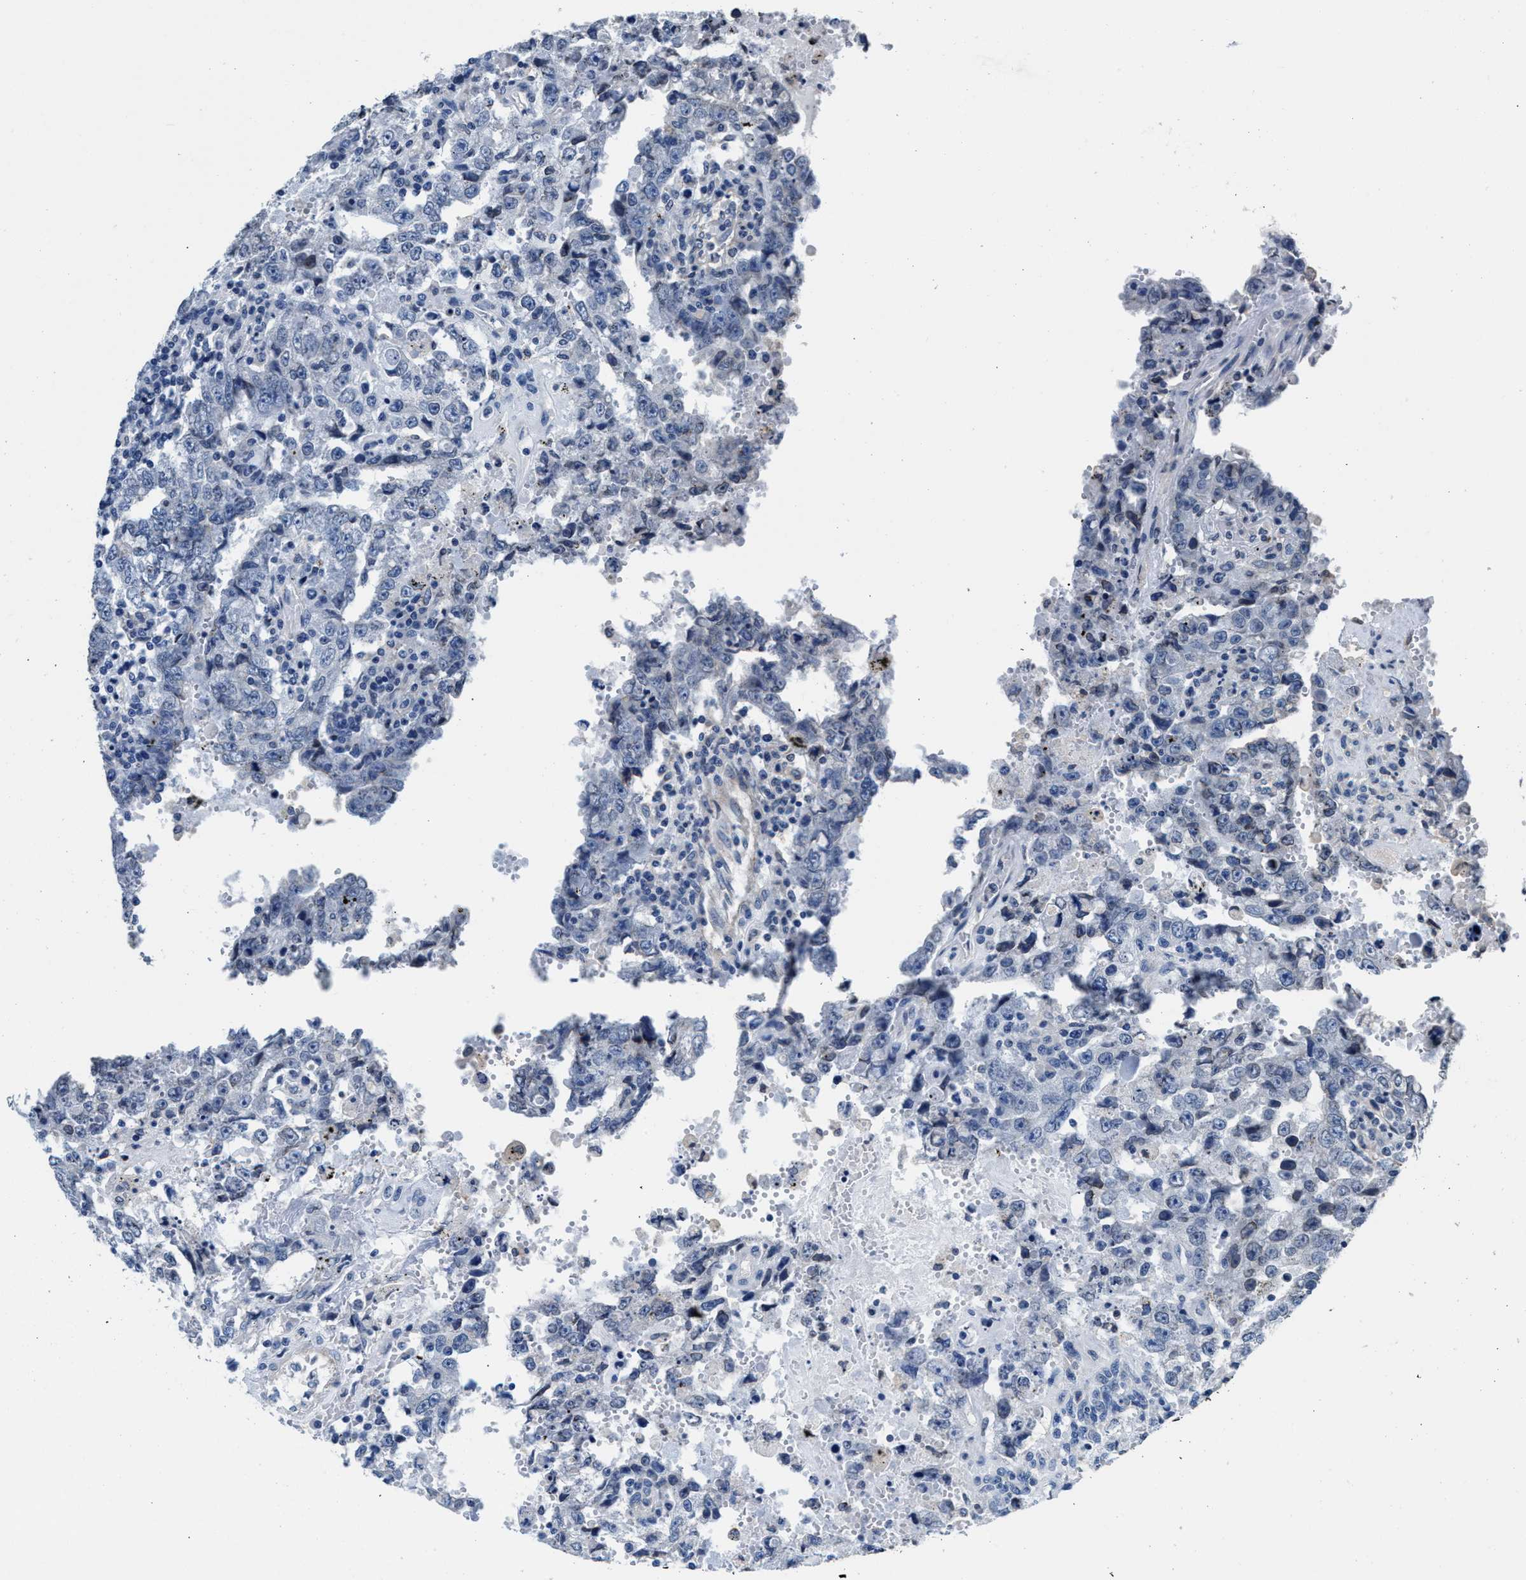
{"staining": {"intensity": "negative", "quantity": "none", "location": "none"}, "tissue": "testis cancer", "cell_type": "Tumor cells", "image_type": "cancer", "snomed": [{"axis": "morphology", "description": "Carcinoma, Embryonal, NOS"}, {"axis": "topography", "description": "Testis"}], "caption": "The photomicrograph shows no significant staining in tumor cells of testis cancer. (DAB (3,3'-diaminobenzidine) immunohistochemistry with hematoxylin counter stain).", "gene": "MYH3", "patient": {"sex": "male", "age": 26}}